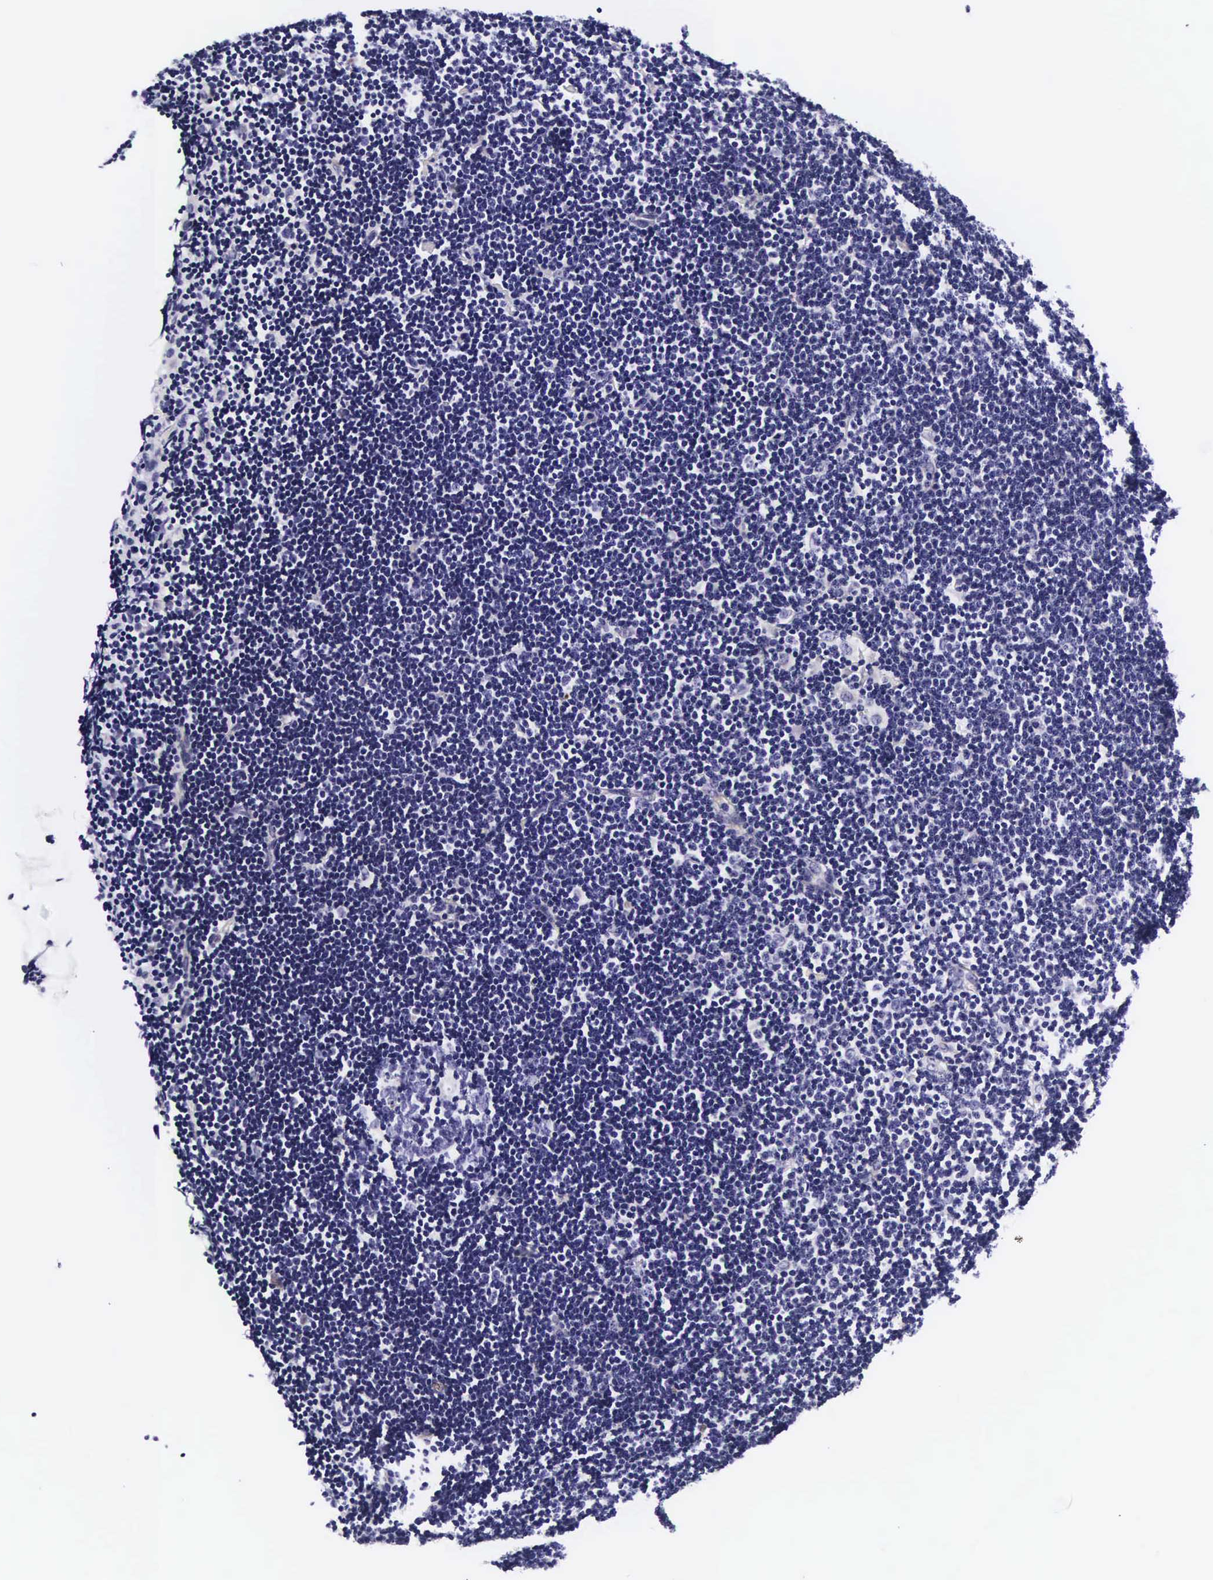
{"staining": {"intensity": "negative", "quantity": "none", "location": "none"}, "tissue": "lymphoma", "cell_type": "Tumor cells", "image_type": "cancer", "snomed": [{"axis": "morphology", "description": "Malignant lymphoma, non-Hodgkin's type, Low grade"}, {"axis": "topography", "description": "Lymph node"}], "caption": "Immunohistochemistry micrograph of neoplastic tissue: lymphoma stained with DAB (3,3'-diaminobenzidine) reveals no significant protein expression in tumor cells.", "gene": "UPRT", "patient": {"sex": "female", "age": 51}}